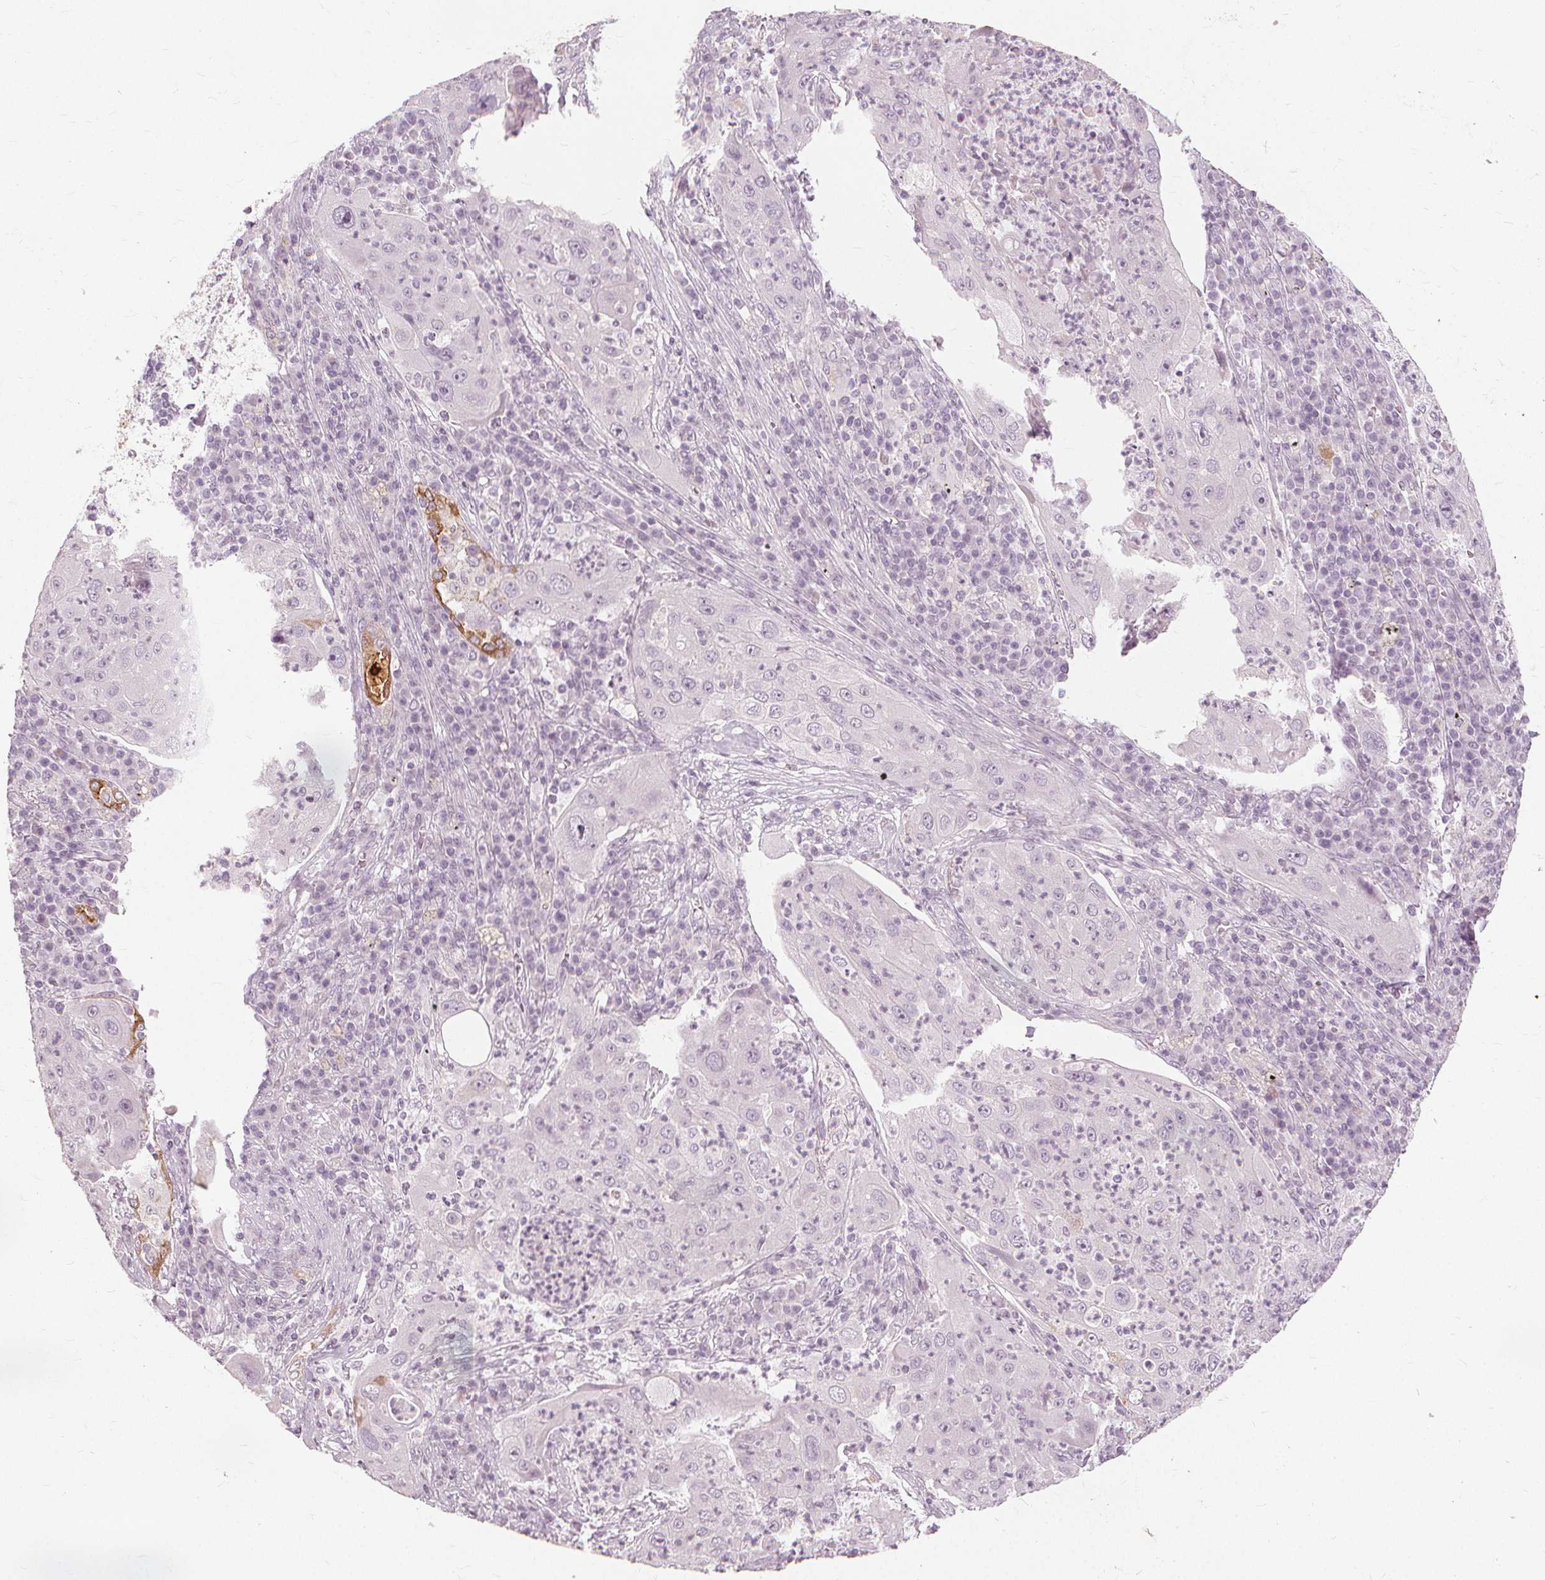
{"staining": {"intensity": "negative", "quantity": "none", "location": "none"}, "tissue": "lung cancer", "cell_type": "Tumor cells", "image_type": "cancer", "snomed": [{"axis": "morphology", "description": "Squamous cell carcinoma, NOS"}, {"axis": "topography", "description": "Lung"}], "caption": "There is no significant expression in tumor cells of lung cancer (squamous cell carcinoma). (Immunohistochemistry, brightfield microscopy, high magnification).", "gene": "SFTPD", "patient": {"sex": "female", "age": 59}}